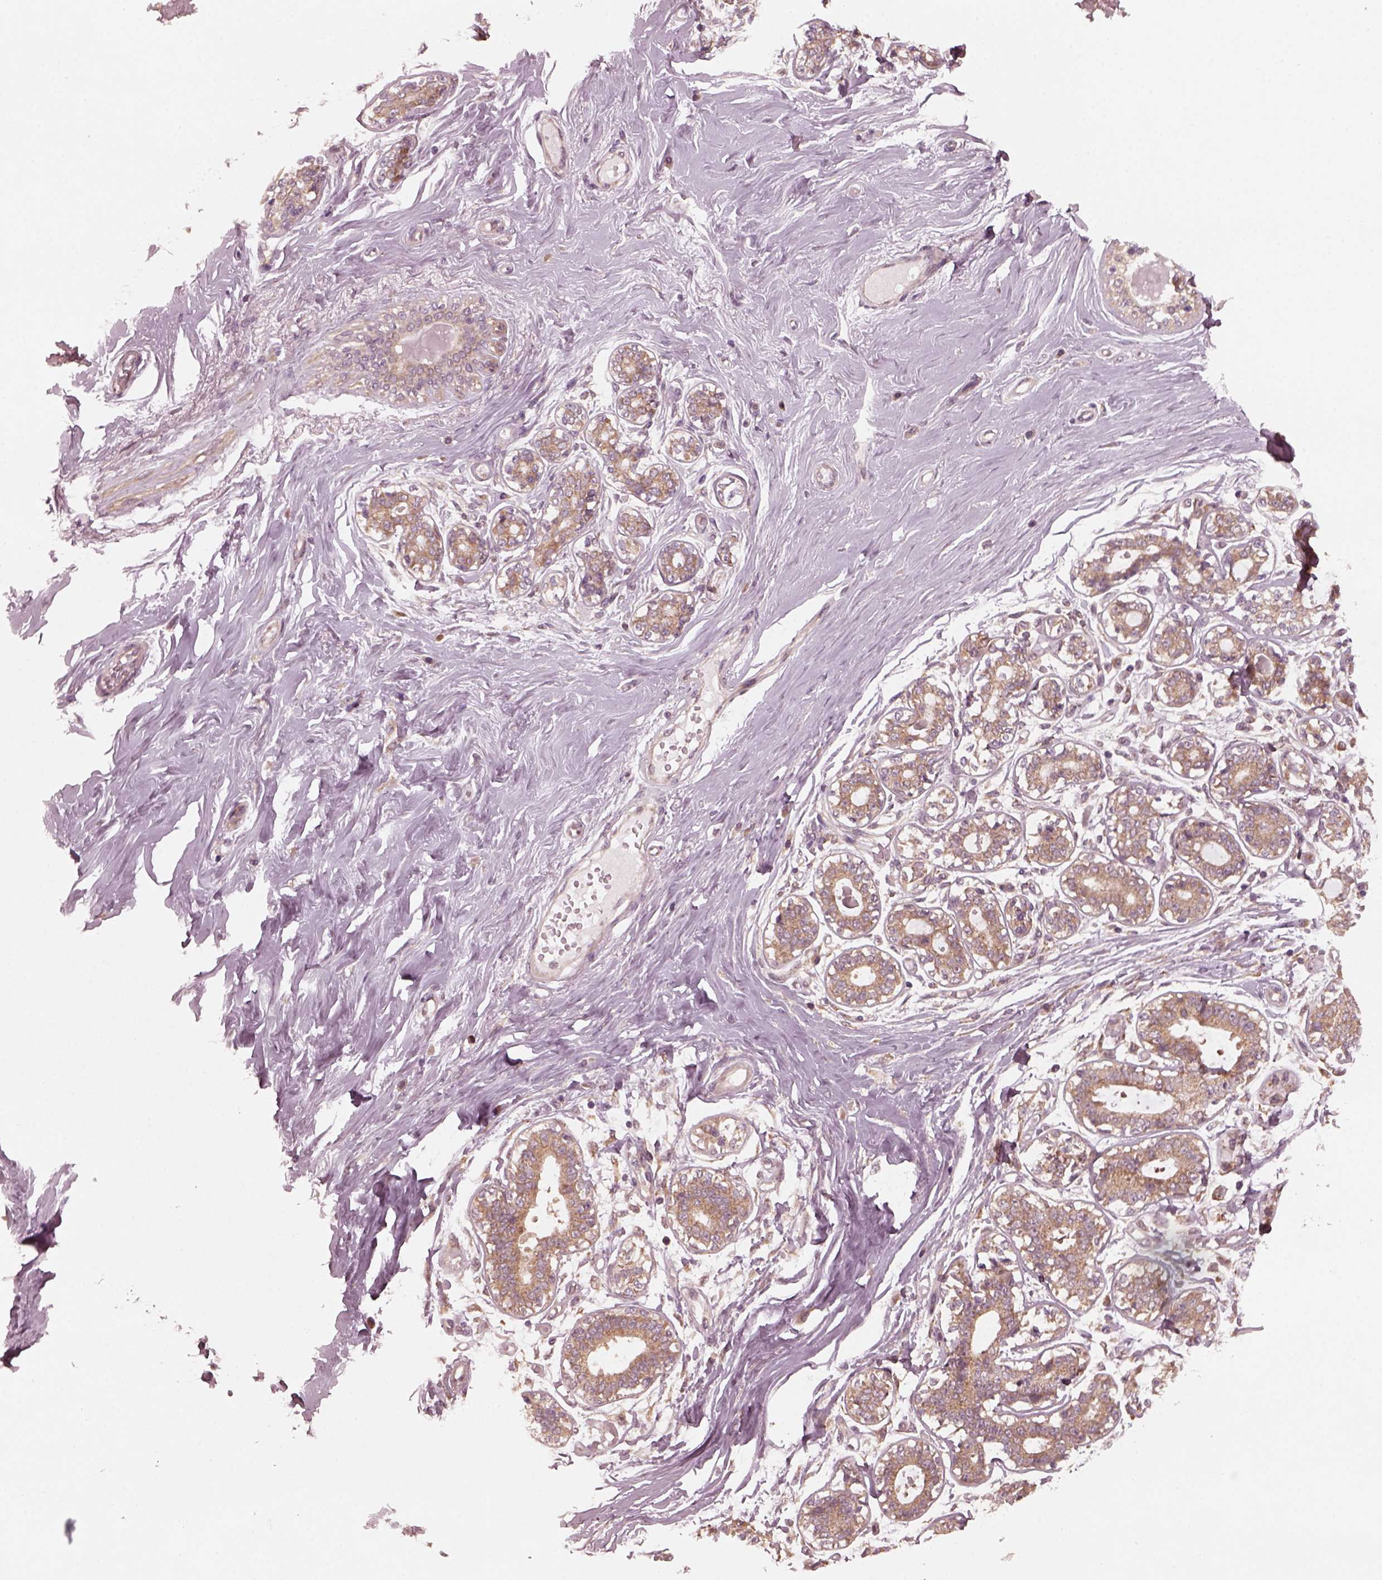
{"staining": {"intensity": "negative", "quantity": "none", "location": "none"}, "tissue": "breast", "cell_type": "Adipocytes", "image_type": "normal", "snomed": [{"axis": "morphology", "description": "Normal tissue, NOS"}, {"axis": "topography", "description": "Skin"}, {"axis": "topography", "description": "Breast"}], "caption": "DAB immunohistochemical staining of normal human breast exhibits no significant staining in adipocytes.", "gene": "FAF2", "patient": {"sex": "female", "age": 43}}